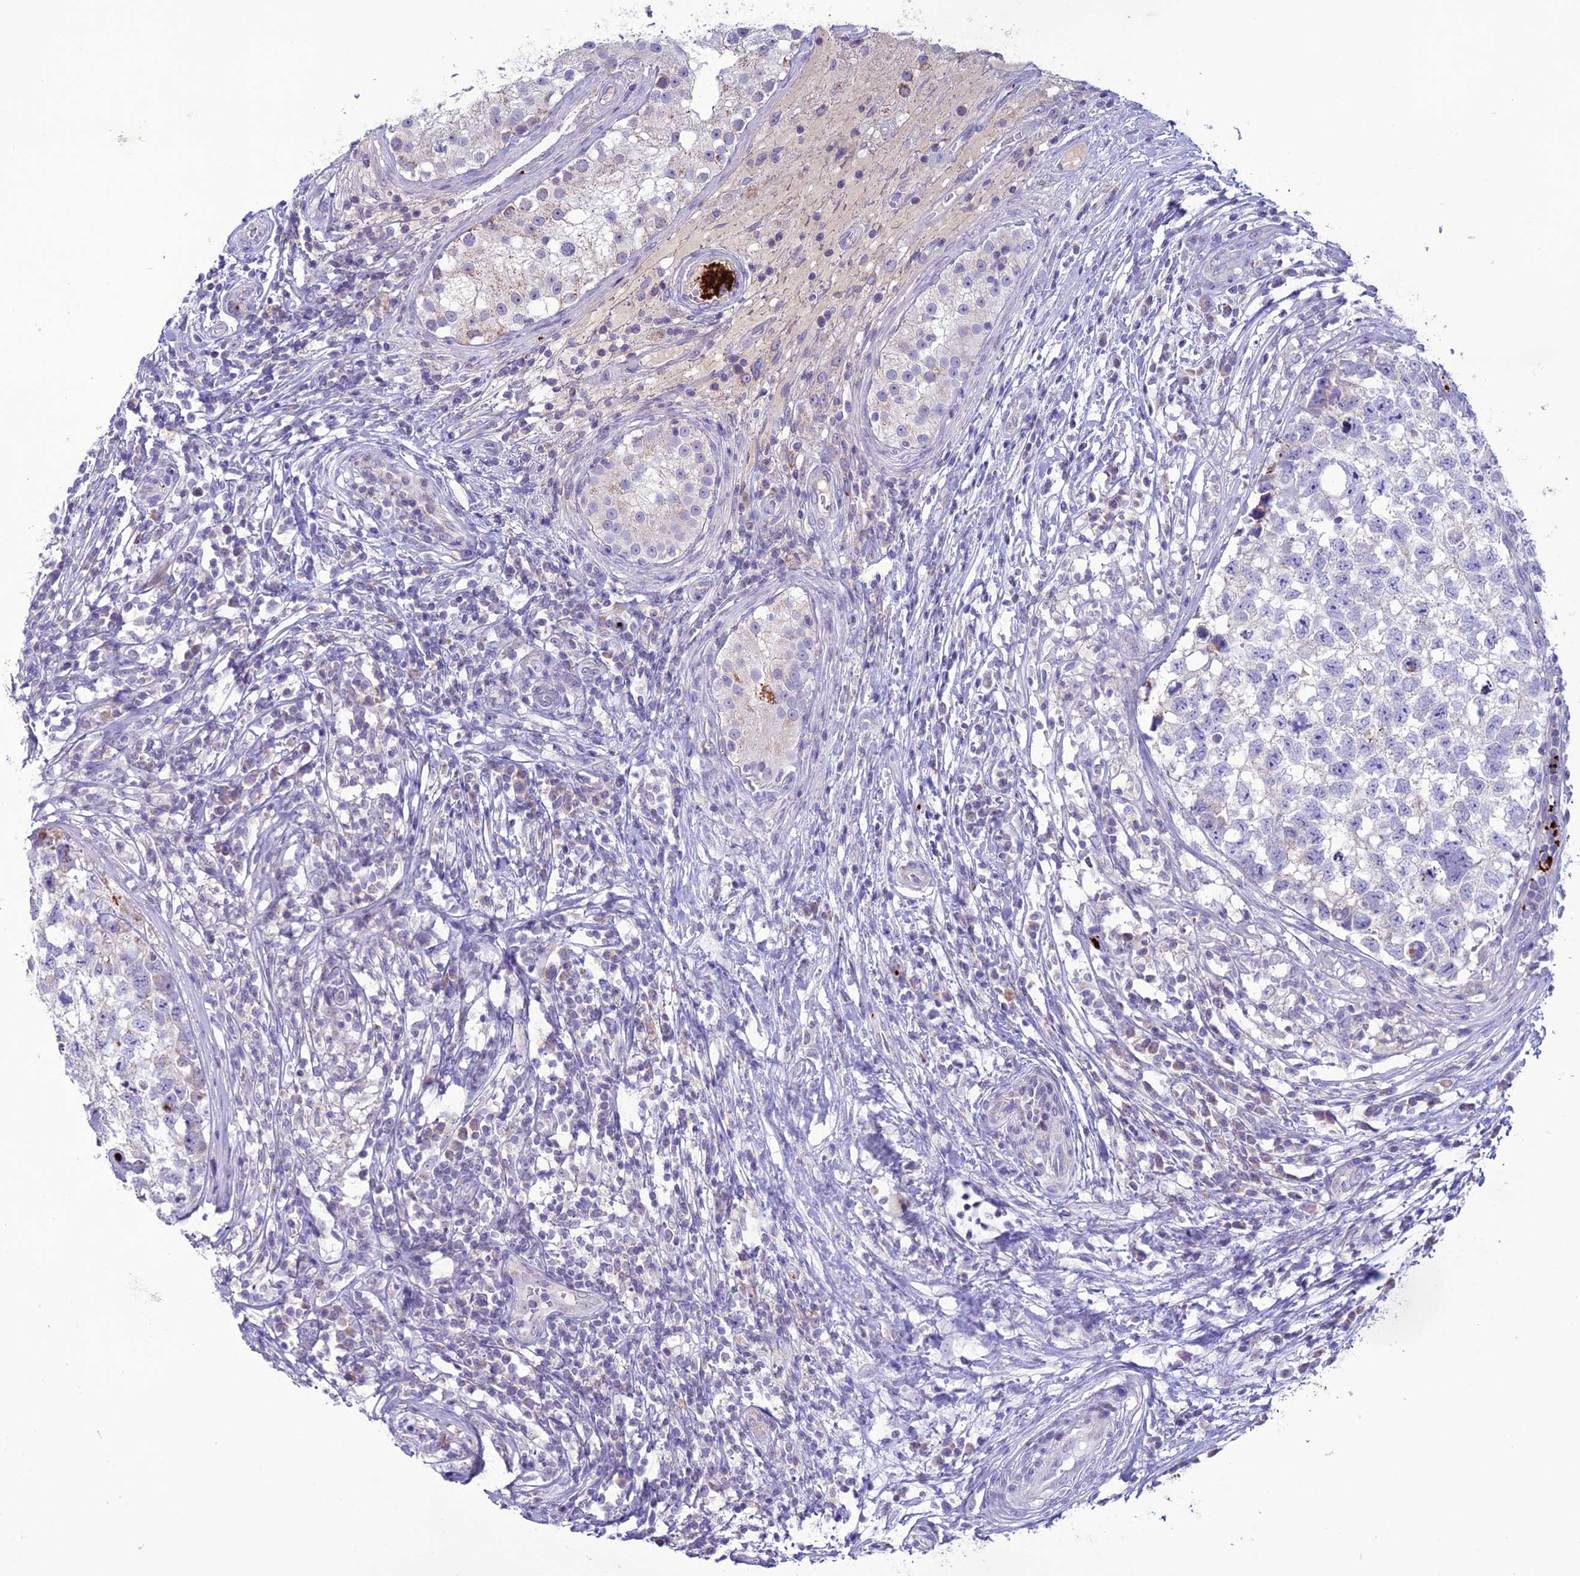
{"staining": {"intensity": "negative", "quantity": "none", "location": "none"}, "tissue": "testis cancer", "cell_type": "Tumor cells", "image_type": "cancer", "snomed": [{"axis": "morphology", "description": "Seminoma, NOS"}, {"axis": "morphology", "description": "Carcinoma, Embryonal, NOS"}, {"axis": "topography", "description": "Testis"}], "caption": "Tumor cells show no significant protein staining in embryonal carcinoma (testis). (DAB immunohistochemistry (IHC) visualized using brightfield microscopy, high magnification).", "gene": "C21orf140", "patient": {"sex": "male", "age": 29}}